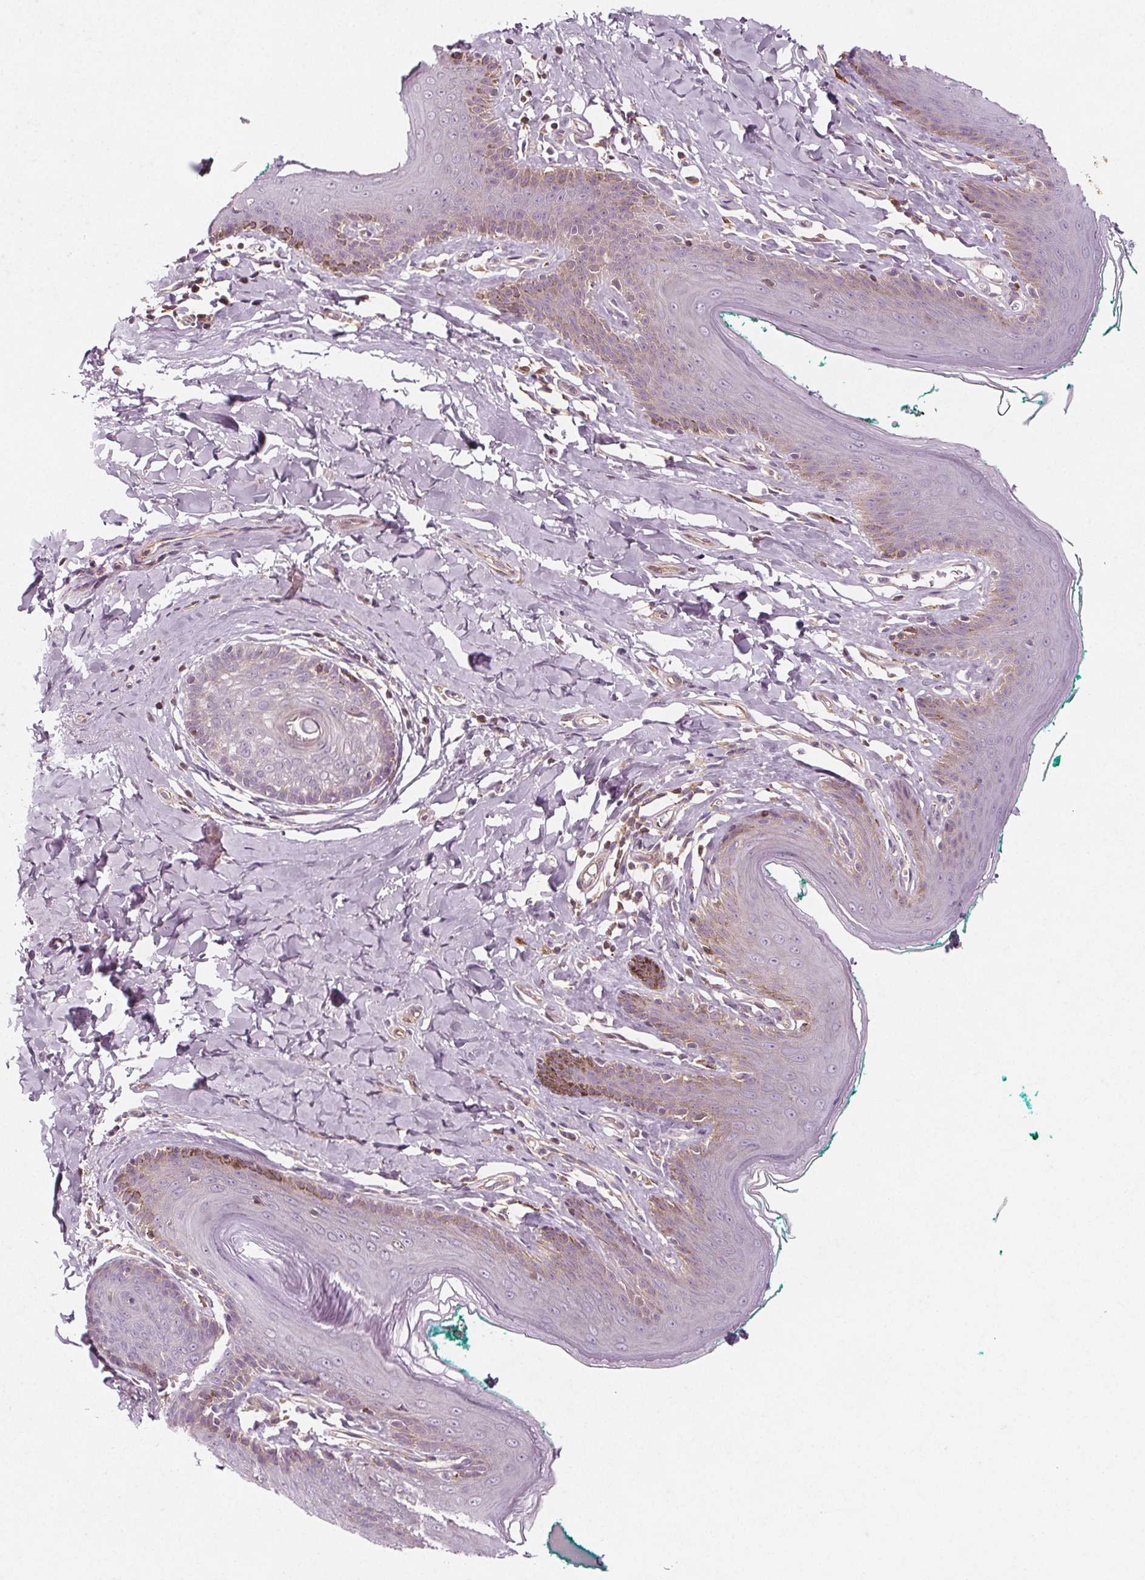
{"staining": {"intensity": "negative", "quantity": "none", "location": "none"}, "tissue": "skin", "cell_type": "Epidermal cells", "image_type": "normal", "snomed": [{"axis": "morphology", "description": "Normal tissue, NOS"}, {"axis": "topography", "description": "Vulva"}, {"axis": "topography", "description": "Peripheral nerve tissue"}], "caption": "Immunohistochemistry (IHC) photomicrograph of benign skin stained for a protein (brown), which exhibits no positivity in epidermal cells.", "gene": "ADAM33", "patient": {"sex": "female", "age": 66}}